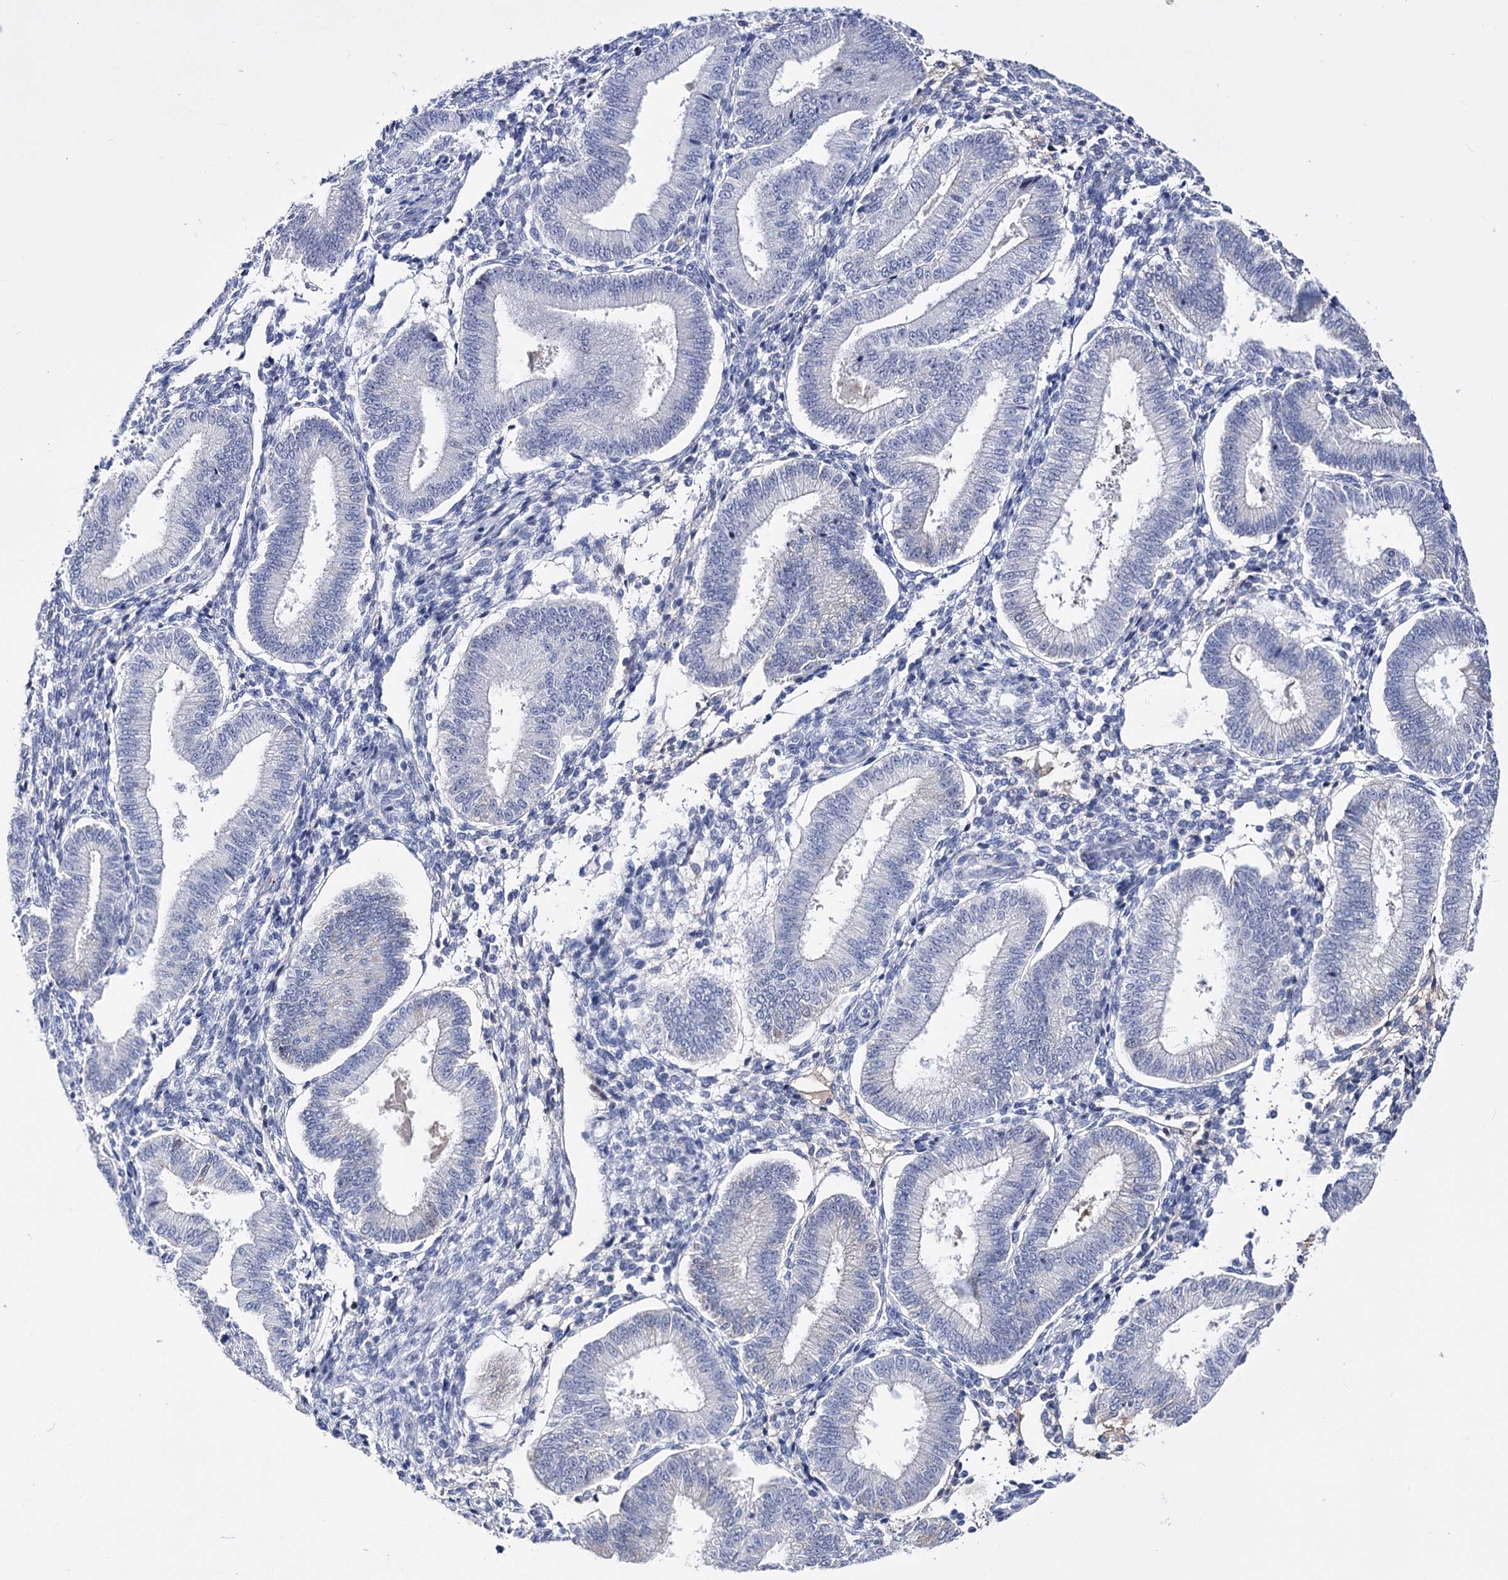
{"staining": {"intensity": "negative", "quantity": "none", "location": "none"}, "tissue": "endometrium", "cell_type": "Cells in endometrial stroma", "image_type": "normal", "snomed": [{"axis": "morphology", "description": "Normal tissue, NOS"}, {"axis": "topography", "description": "Endometrium"}], "caption": "Immunohistochemical staining of benign endometrium reveals no significant staining in cells in endometrial stroma. (Brightfield microscopy of DAB IHC at high magnification).", "gene": "PCGF5", "patient": {"sex": "female", "age": 39}}